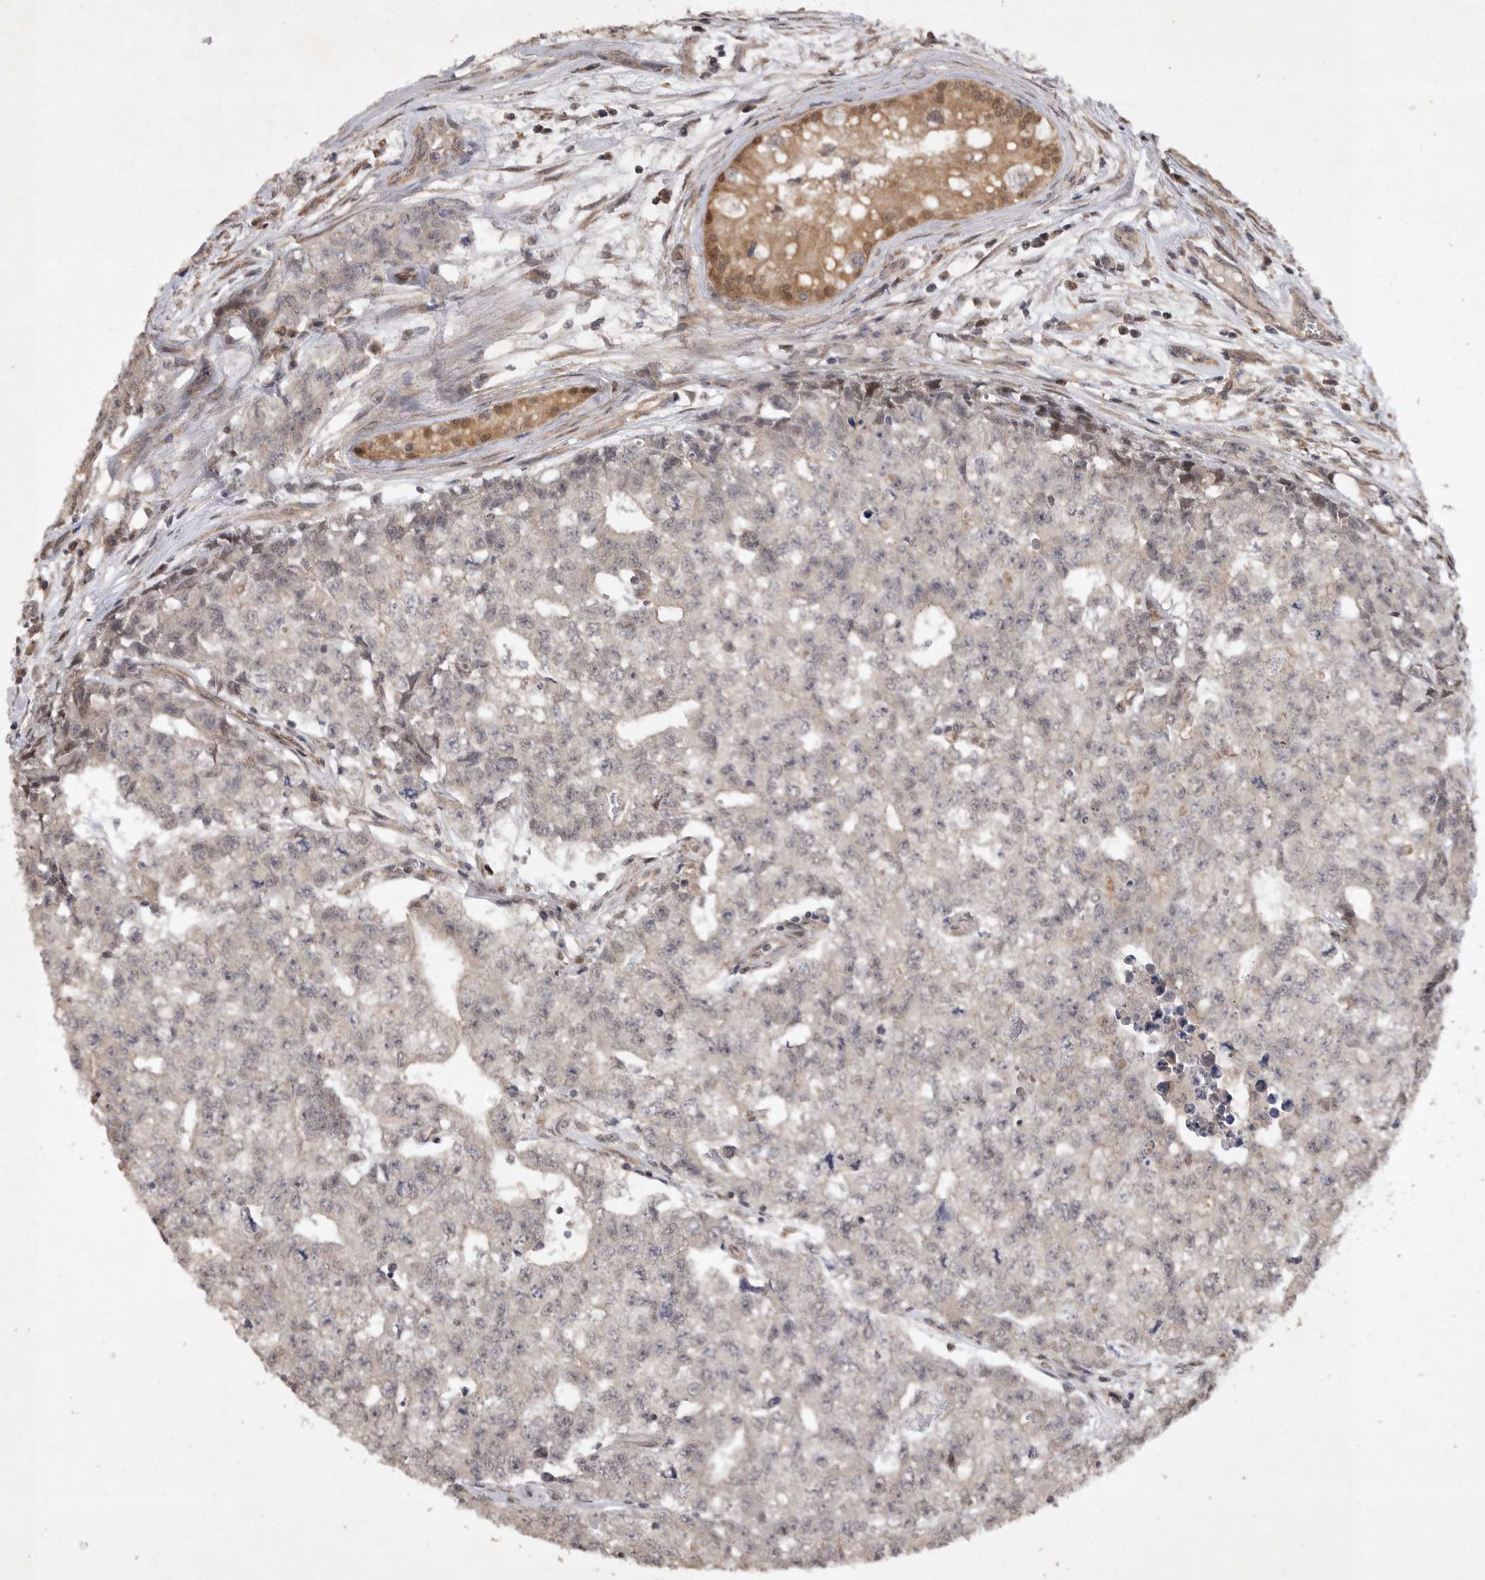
{"staining": {"intensity": "negative", "quantity": "none", "location": "none"}, "tissue": "testis cancer", "cell_type": "Tumor cells", "image_type": "cancer", "snomed": [{"axis": "morphology", "description": "Carcinoma, Embryonal, NOS"}, {"axis": "topography", "description": "Testis"}], "caption": "A high-resolution photomicrograph shows IHC staining of testis embryonal carcinoma, which reveals no significant staining in tumor cells.", "gene": "EDEM3", "patient": {"sex": "male", "age": 28}}